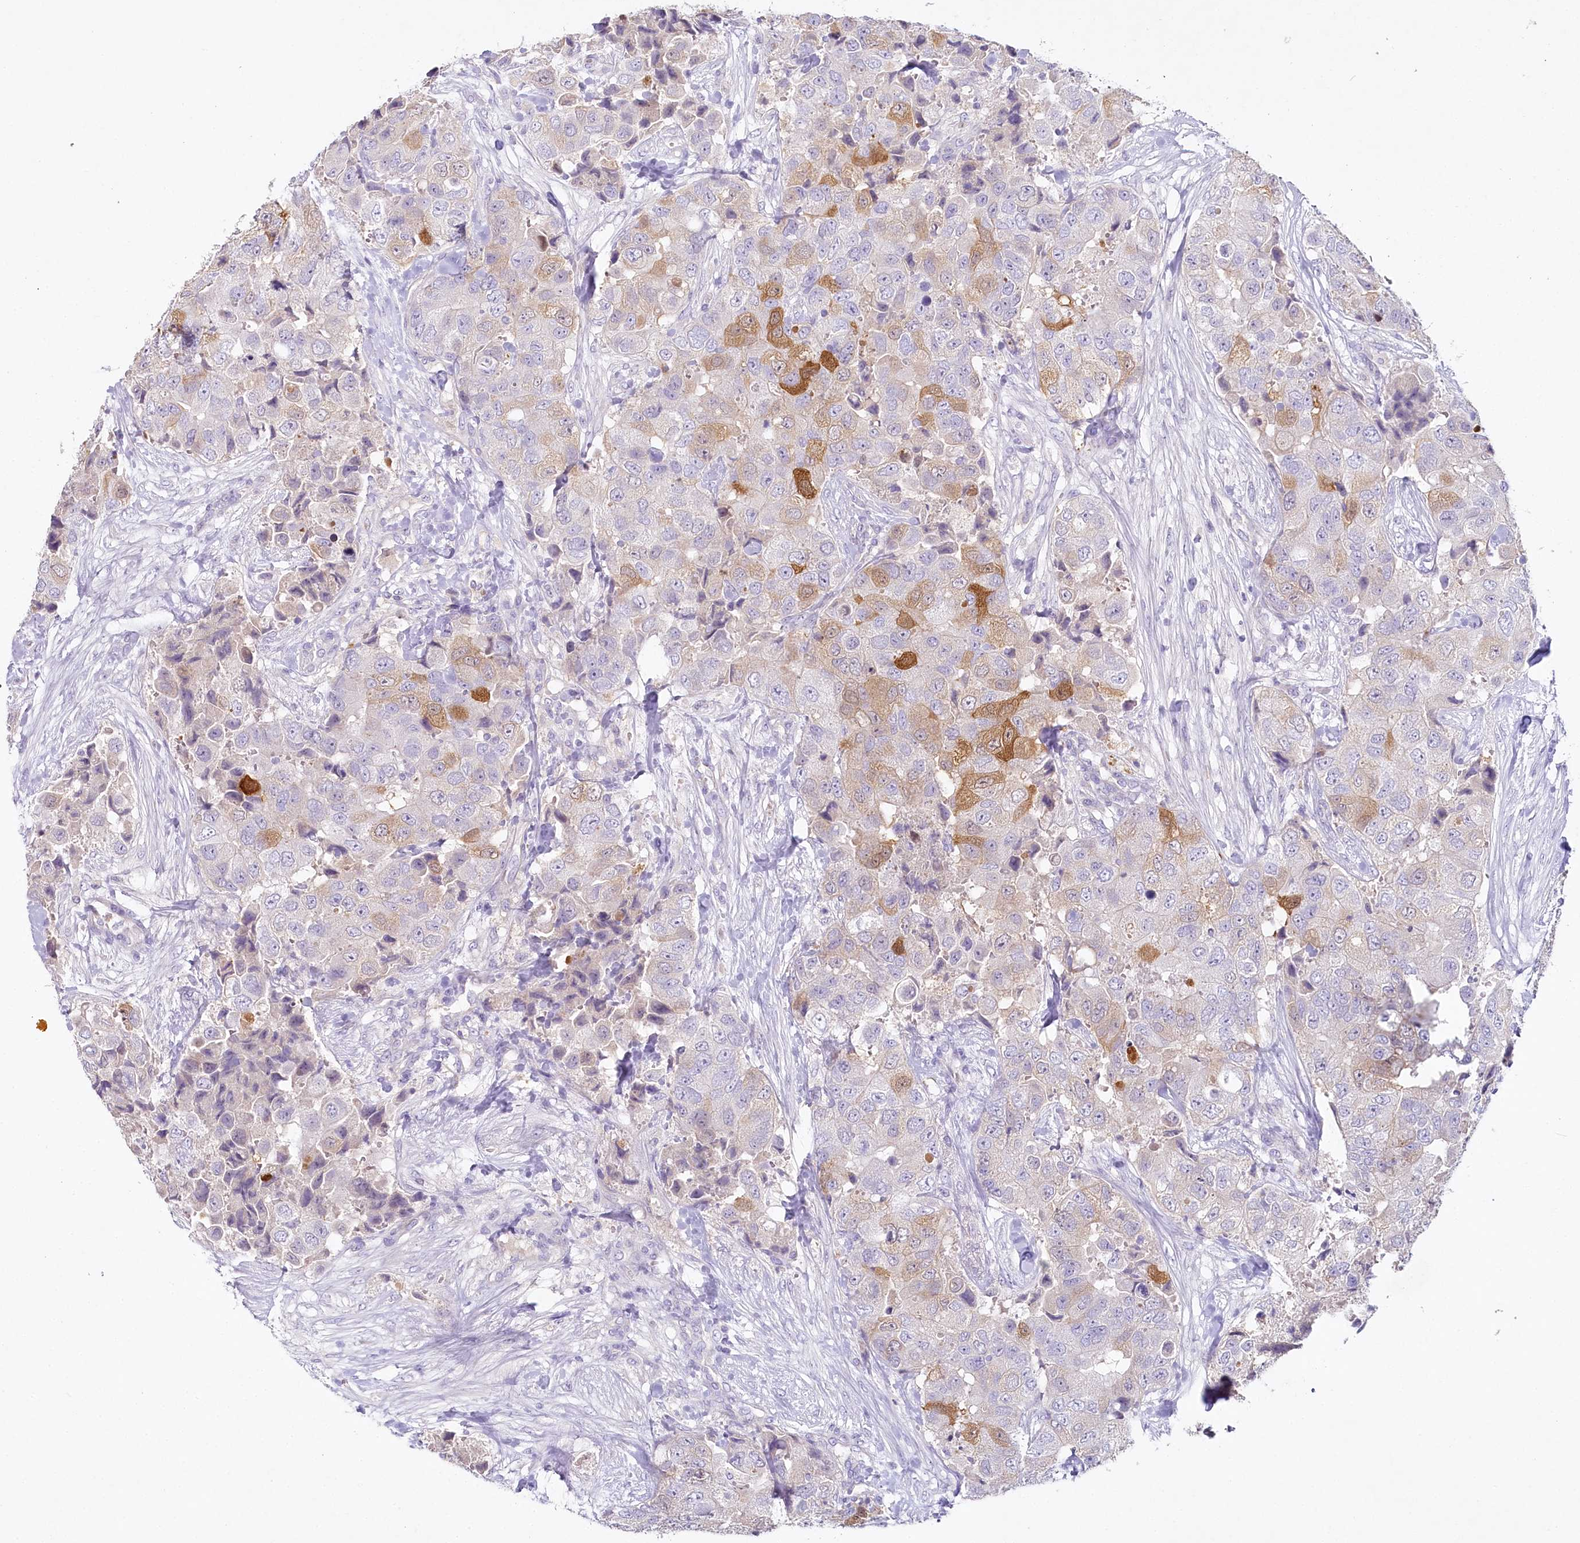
{"staining": {"intensity": "moderate", "quantity": "<25%", "location": "cytoplasmic/membranous"}, "tissue": "breast cancer", "cell_type": "Tumor cells", "image_type": "cancer", "snomed": [{"axis": "morphology", "description": "Duct carcinoma"}, {"axis": "topography", "description": "Breast"}], "caption": "High-power microscopy captured an immunohistochemistry (IHC) image of breast cancer, revealing moderate cytoplasmic/membranous staining in approximately <25% of tumor cells.", "gene": "HPD", "patient": {"sex": "female", "age": 62}}